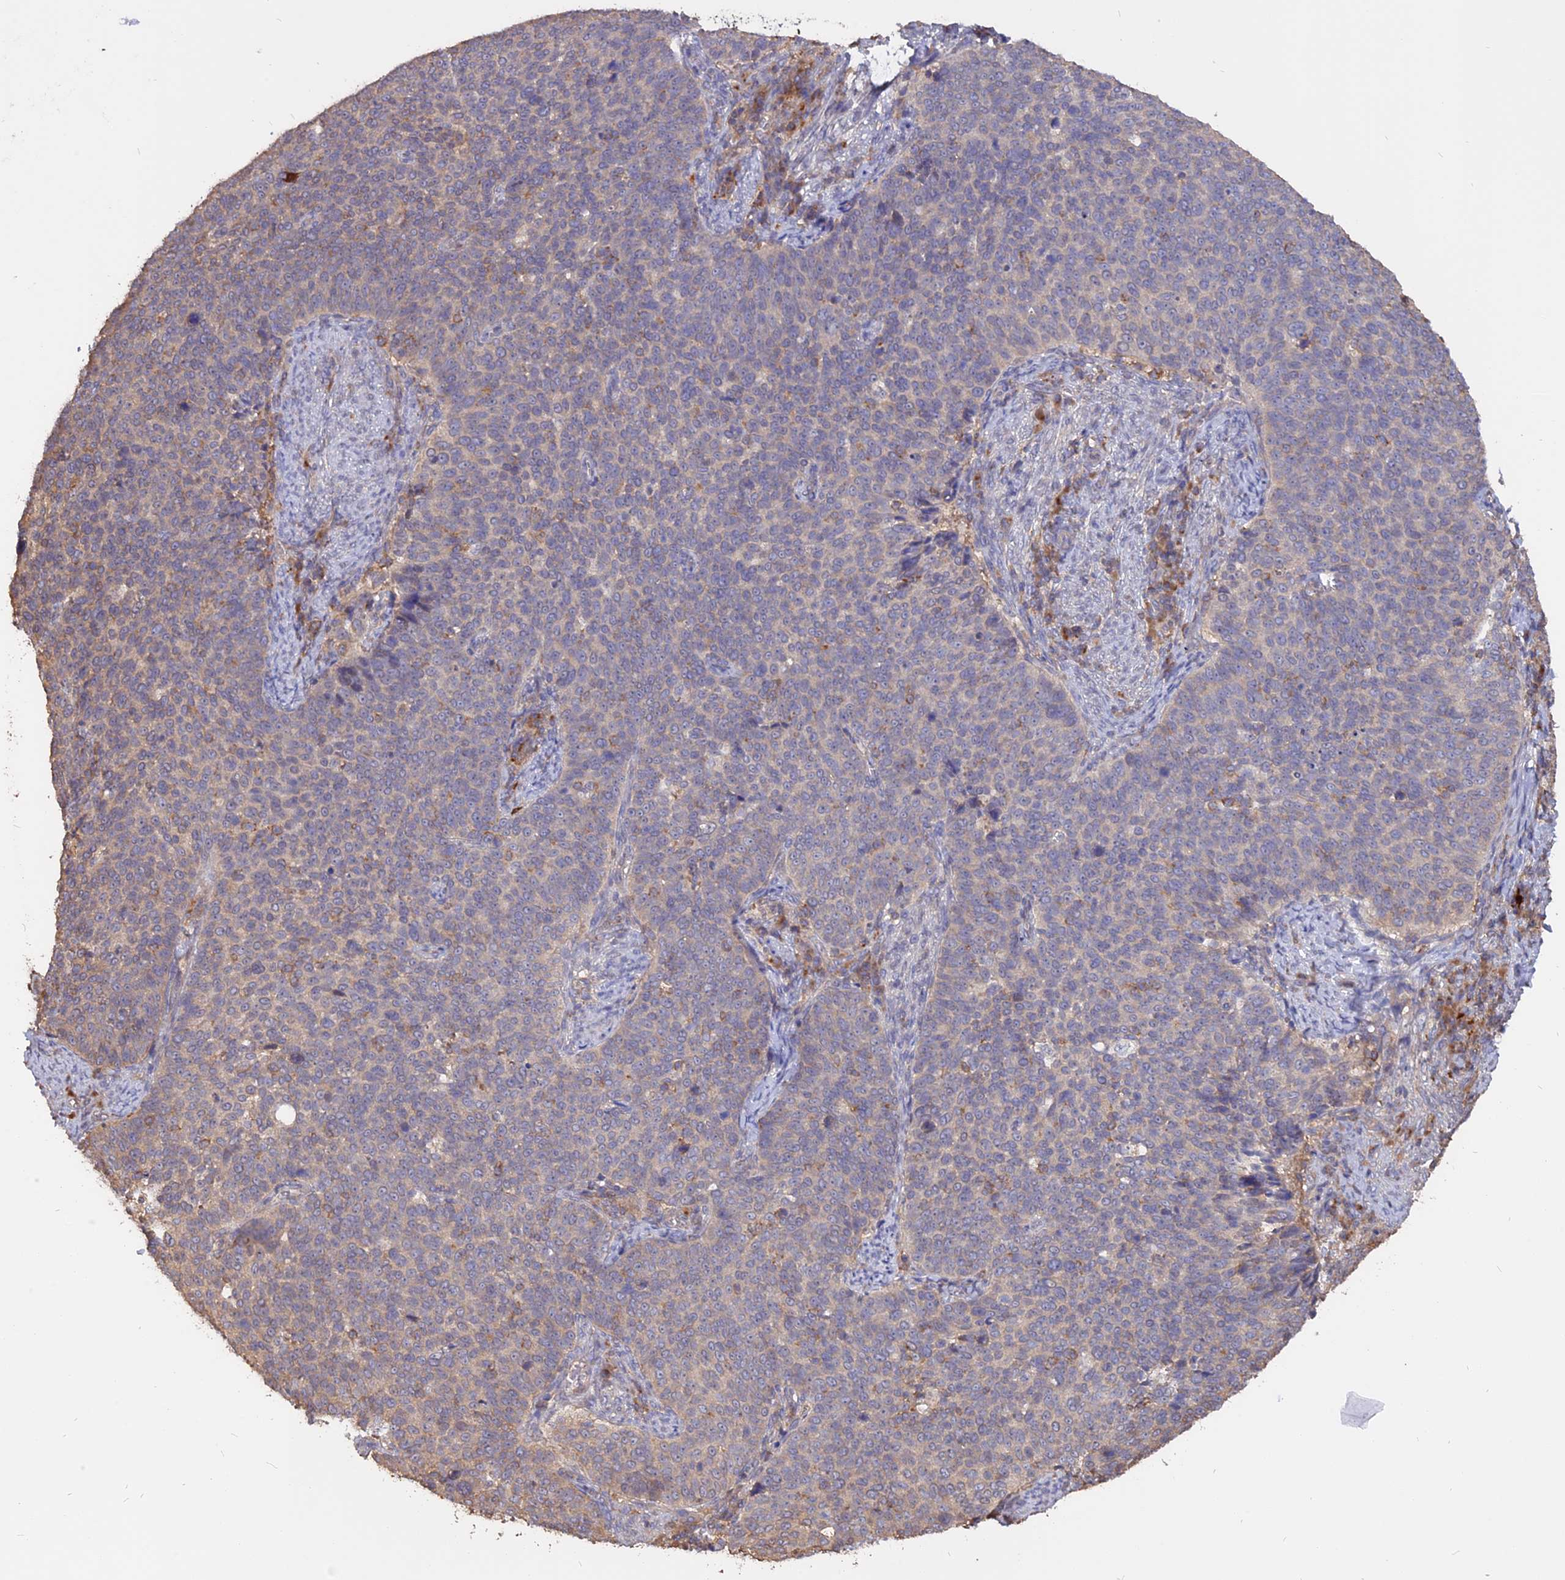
{"staining": {"intensity": "weak", "quantity": "25%-75%", "location": "cytoplasmic/membranous"}, "tissue": "cervical cancer", "cell_type": "Tumor cells", "image_type": "cancer", "snomed": [{"axis": "morphology", "description": "Normal tissue, NOS"}, {"axis": "morphology", "description": "Squamous cell carcinoma, NOS"}, {"axis": "topography", "description": "Cervix"}], "caption": "The immunohistochemical stain labels weak cytoplasmic/membranous expression in tumor cells of cervical squamous cell carcinoma tissue.", "gene": "CARMIL2", "patient": {"sex": "female", "age": 39}}